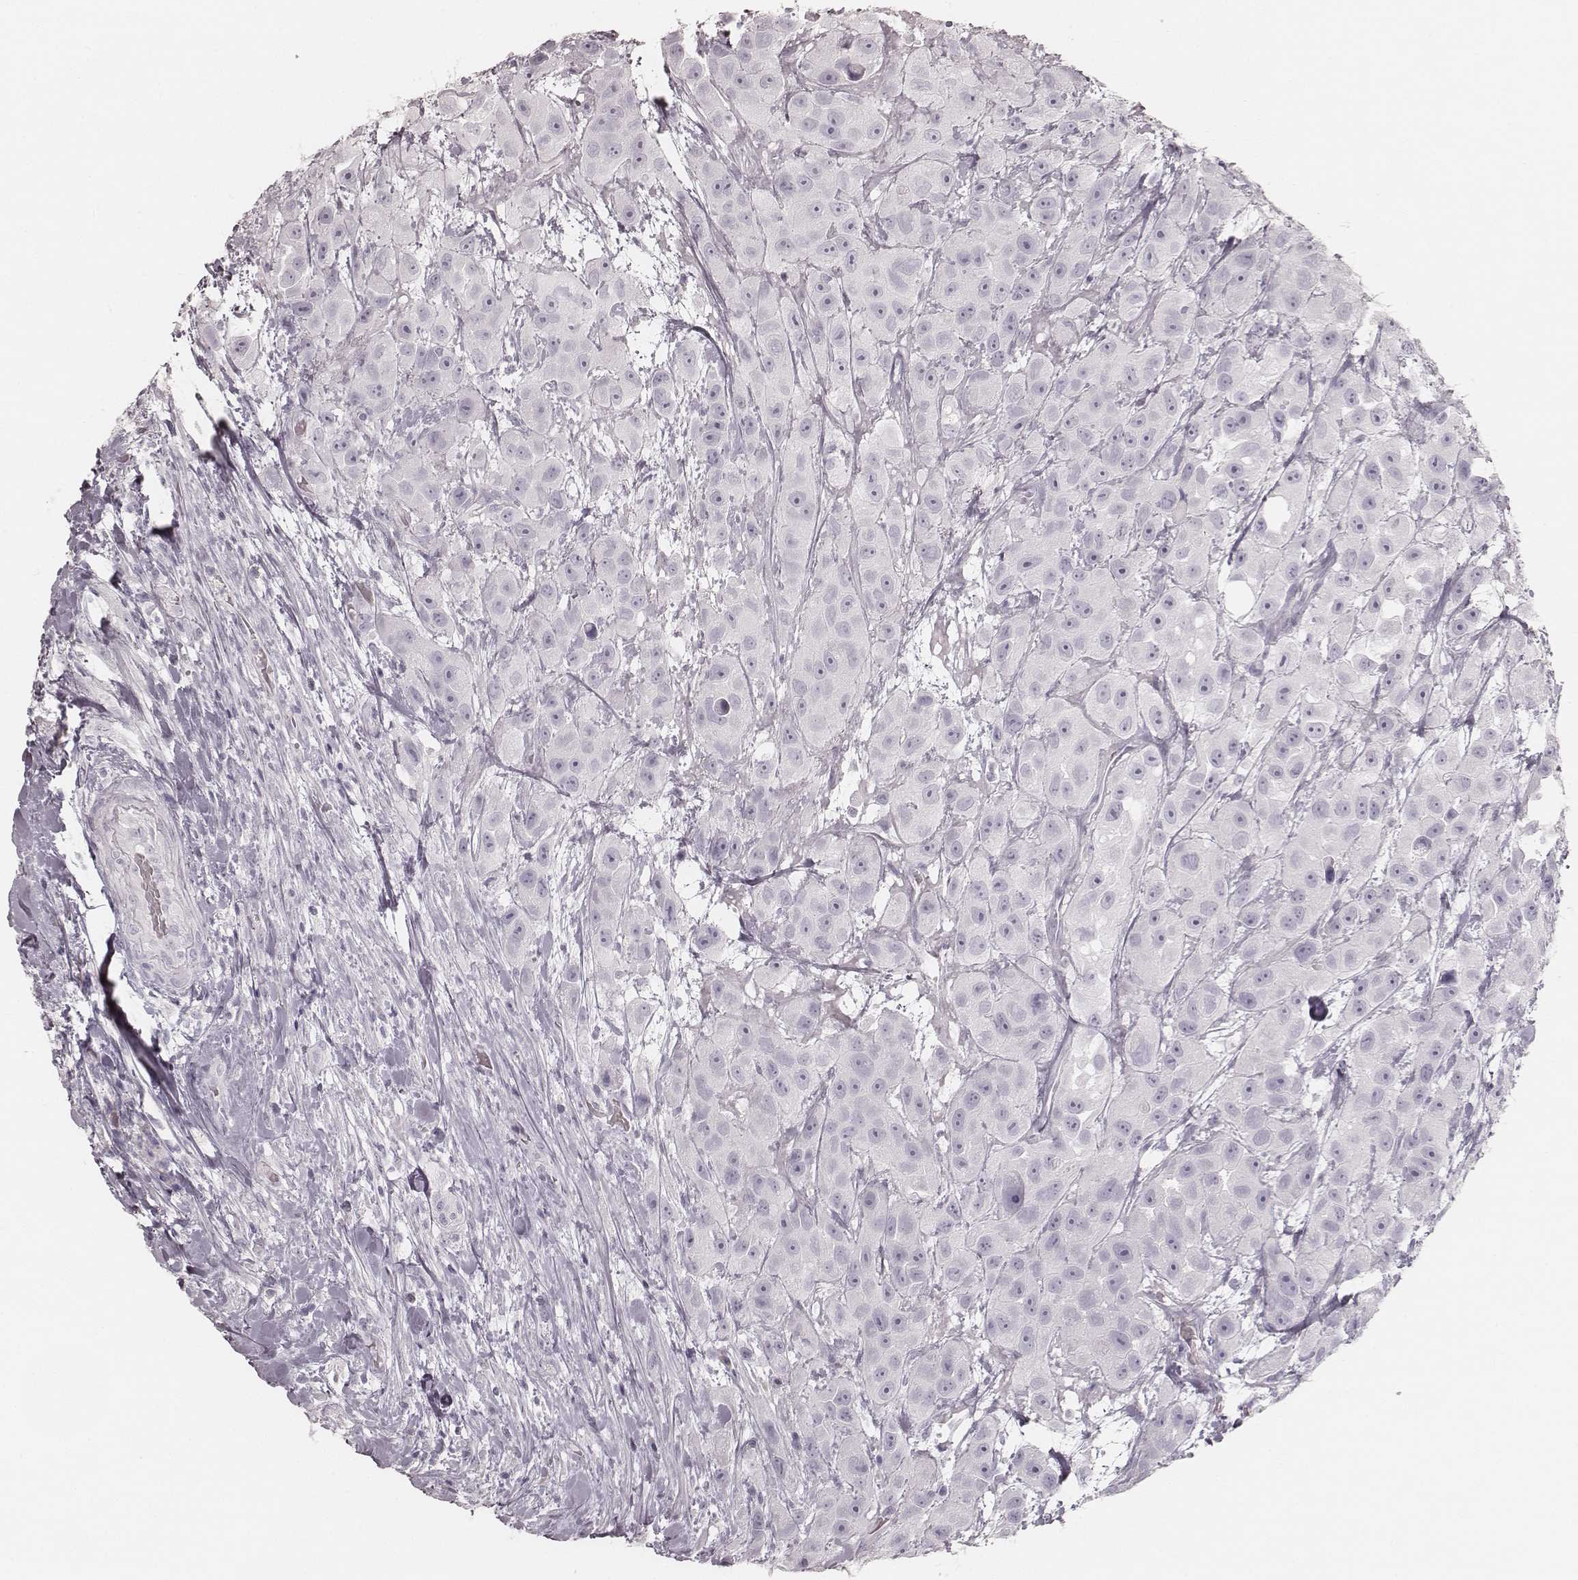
{"staining": {"intensity": "negative", "quantity": "none", "location": "none"}, "tissue": "urothelial cancer", "cell_type": "Tumor cells", "image_type": "cancer", "snomed": [{"axis": "morphology", "description": "Urothelial carcinoma, High grade"}, {"axis": "topography", "description": "Urinary bladder"}], "caption": "Immunohistochemistry of urothelial cancer displays no staining in tumor cells.", "gene": "KRT82", "patient": {"sex": "male", "age": 79}}